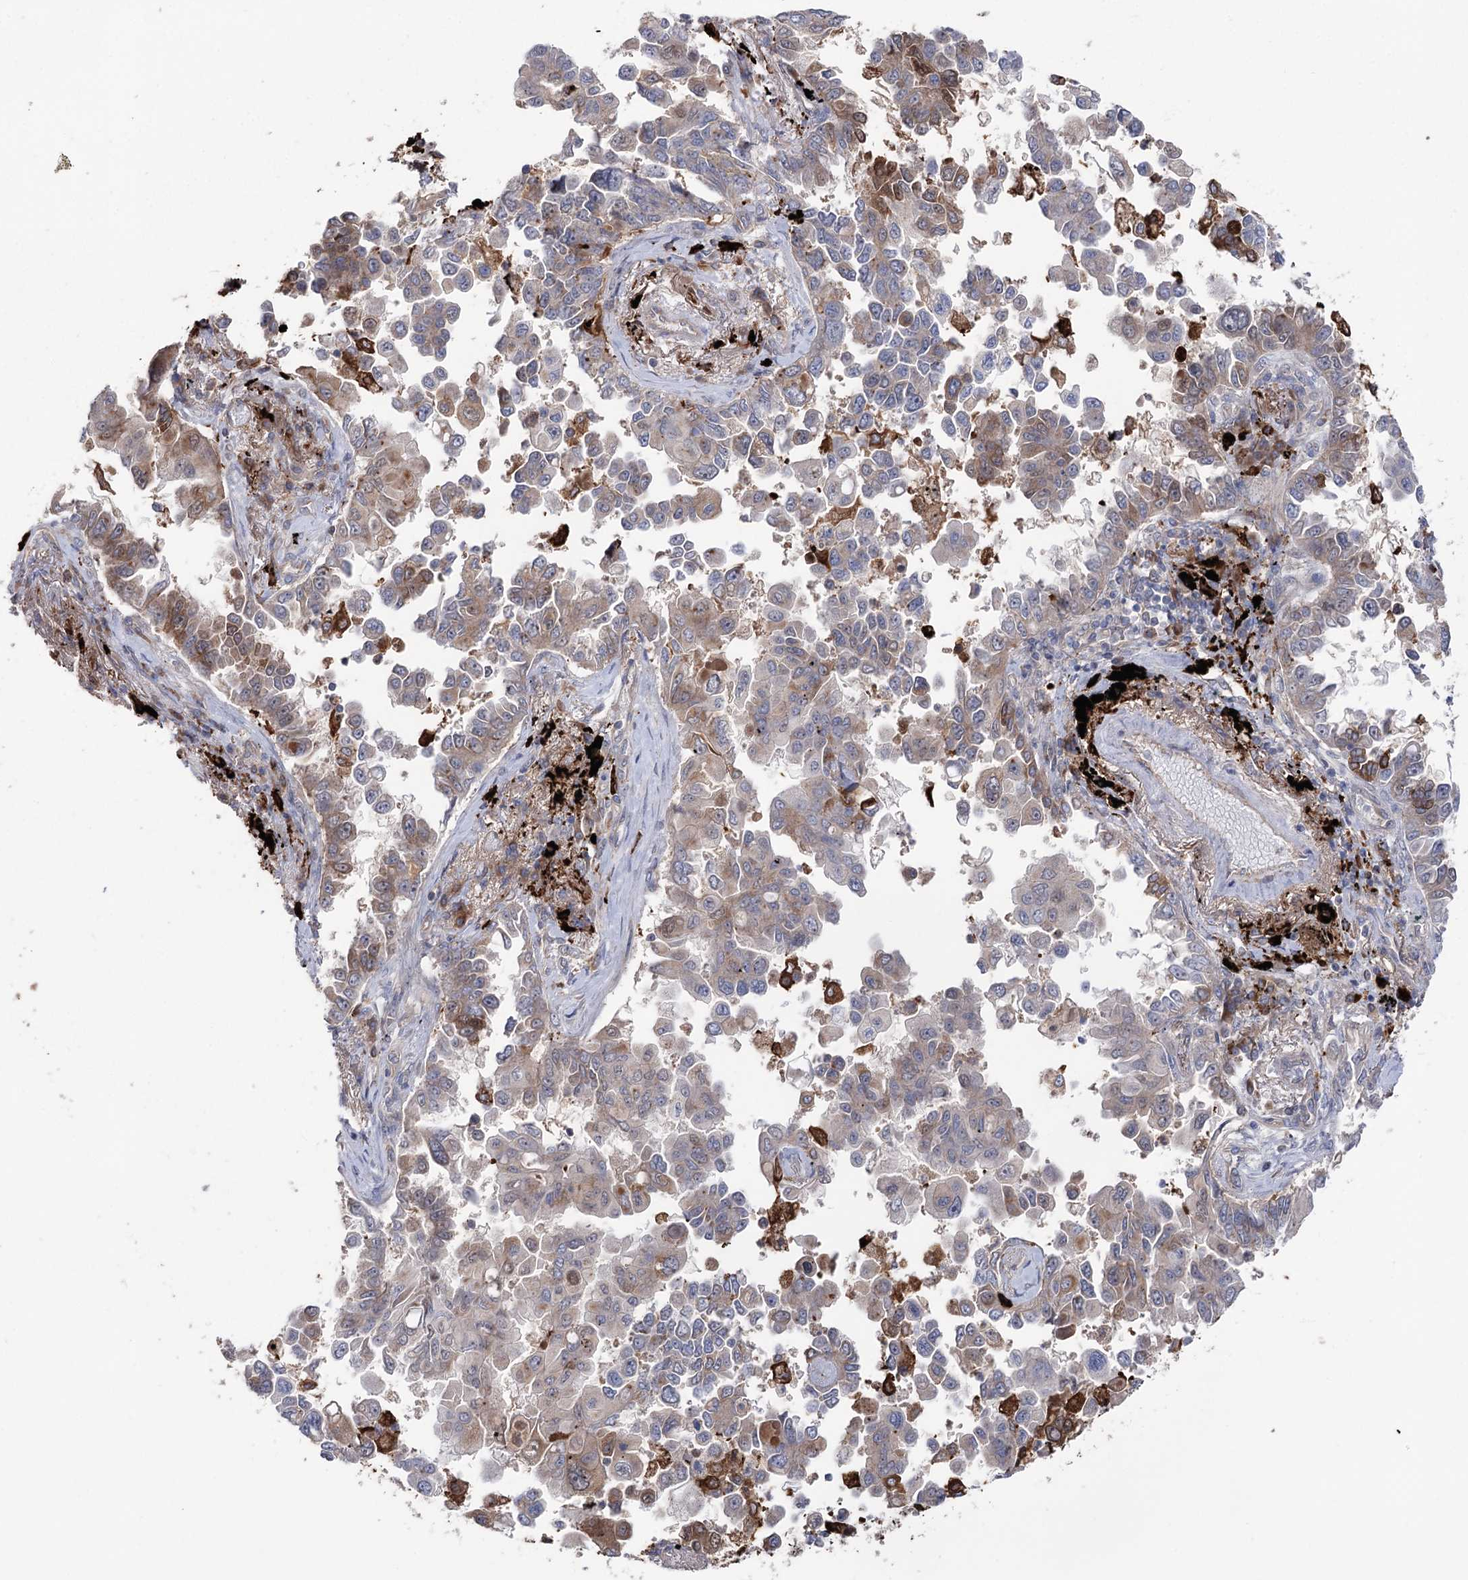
{"staining": {"intensity": "moderate", "quantity": "25%-75%", "location": "cytoplasmic/membranous"}, "tissue": "lung cancer", "cell_type": "Tumor cells", "image_type": "cancer", "snomed": [{"axis": "morphology", "description": "Adenocarcinoma, NOS"}, {"axis": "topography", "description": "Lung"}], "caption": "Lung adenocarcinoma was stained to show a protein in brown. There is medium levels of moderate cytoplasmic/membranous positivity in about 25%-75% of tumor cells.", "gene": "OTUD1", "patient": {"sex": "female", "age": 67}}